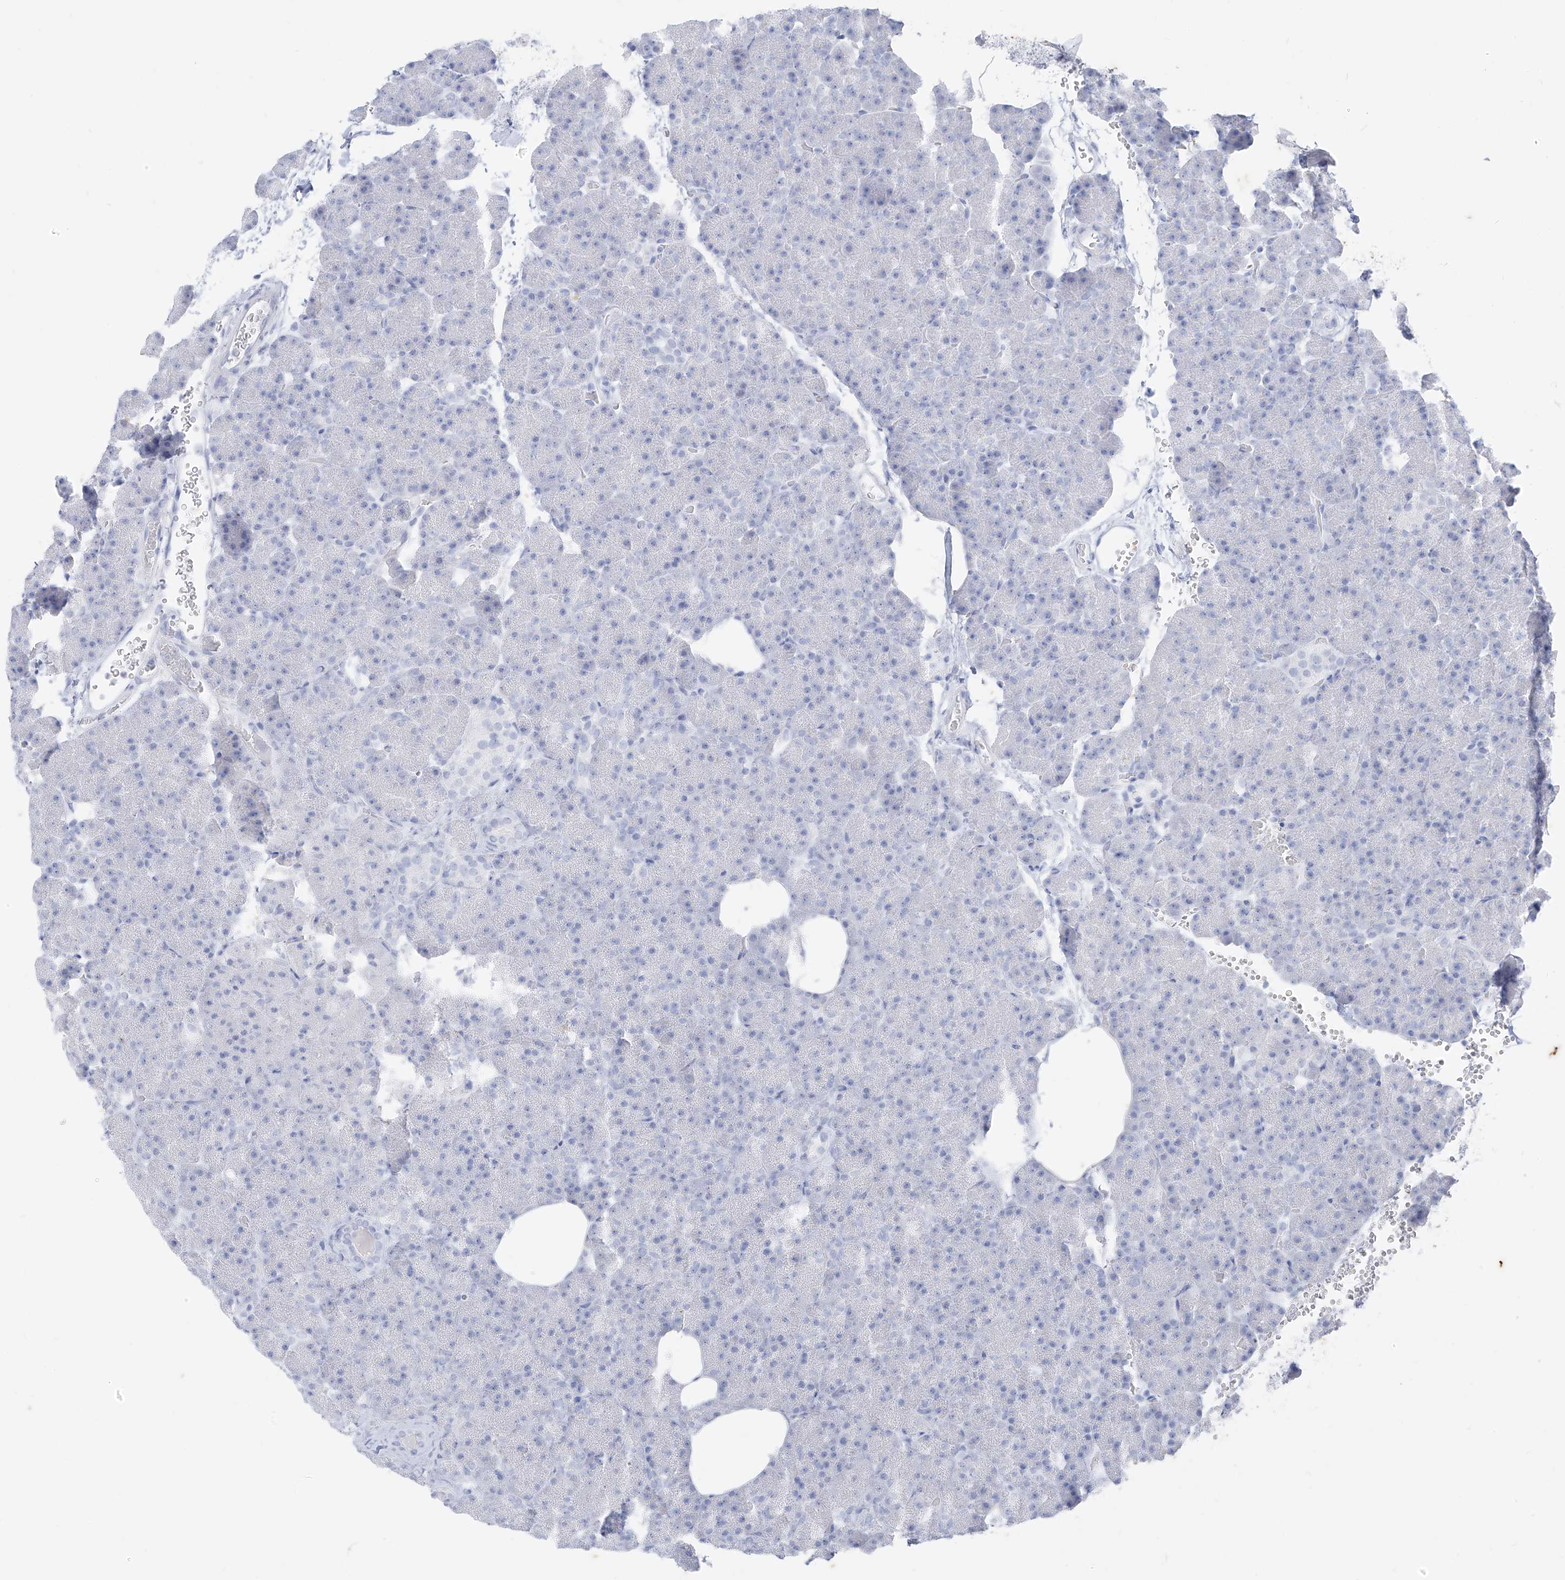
{"staining": {"intensity": "negative", "quantity": "none", "location": "none"}, "tissue": "pancreas", "cell_type": "Exocrine glandular cells", "image_type": "normal", "snomed": [{"axis": "morphology", "description": "Normal tissue, NOS"}, {"axis": "morphology", "description": "Carcinoid, malignant, NOS"}, {"axis": "topography", "description": "Pancreas"}], "caption": "Immunohistochemistry (IHC) histopathology image of unremarkable pancreas: pancreas stained with DAB (3,3'-diaminobenzidine) displays no significant protein positivity in exocrine glandular cells.", "gene": "CX3CR1", "patient": {"sex": "female", "age": 35}}